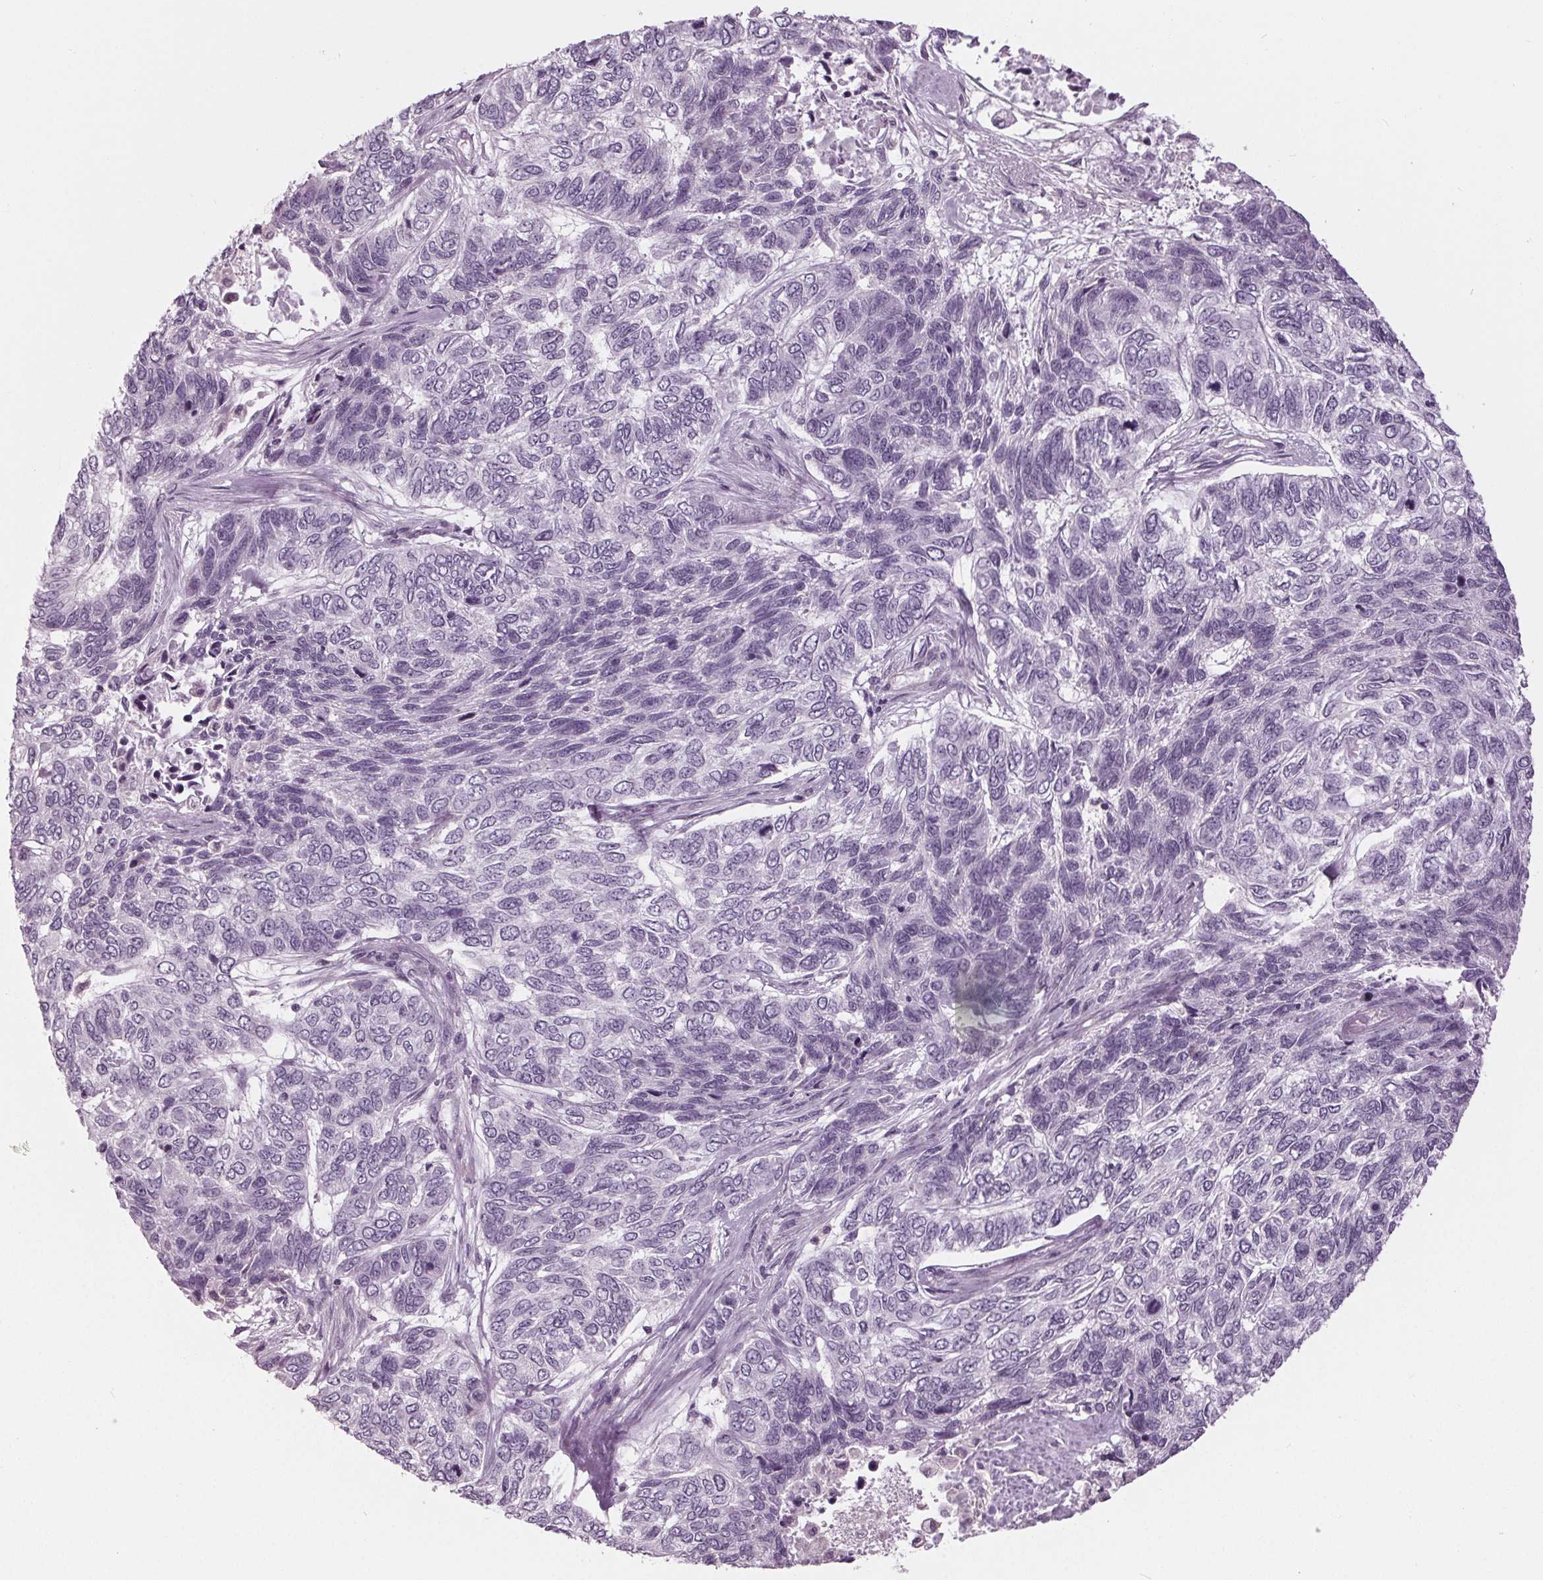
{"staining": {"intensity": "negative", "quantity": "none", "location": "none"}, "tissue": "skin cancer", "cell_type": "Tumor cells", "image_type": "cancer", "snomed": [{"axis": "morphology", "description": "Basal cell carcinoma"}, {"axis": "topography", "description": "Skin"}], "caption": "Tumor cells show no significant protein positivity in skin cancer (basal cell carcinoma). (Stains: DAB immunohistochemistry (IHC) with hematoxylin counter stain, Microscopy: brightfield microscopy at high magnification).", "gene": "TNNC2", "patient": {"sex": "female", "age": 65}}